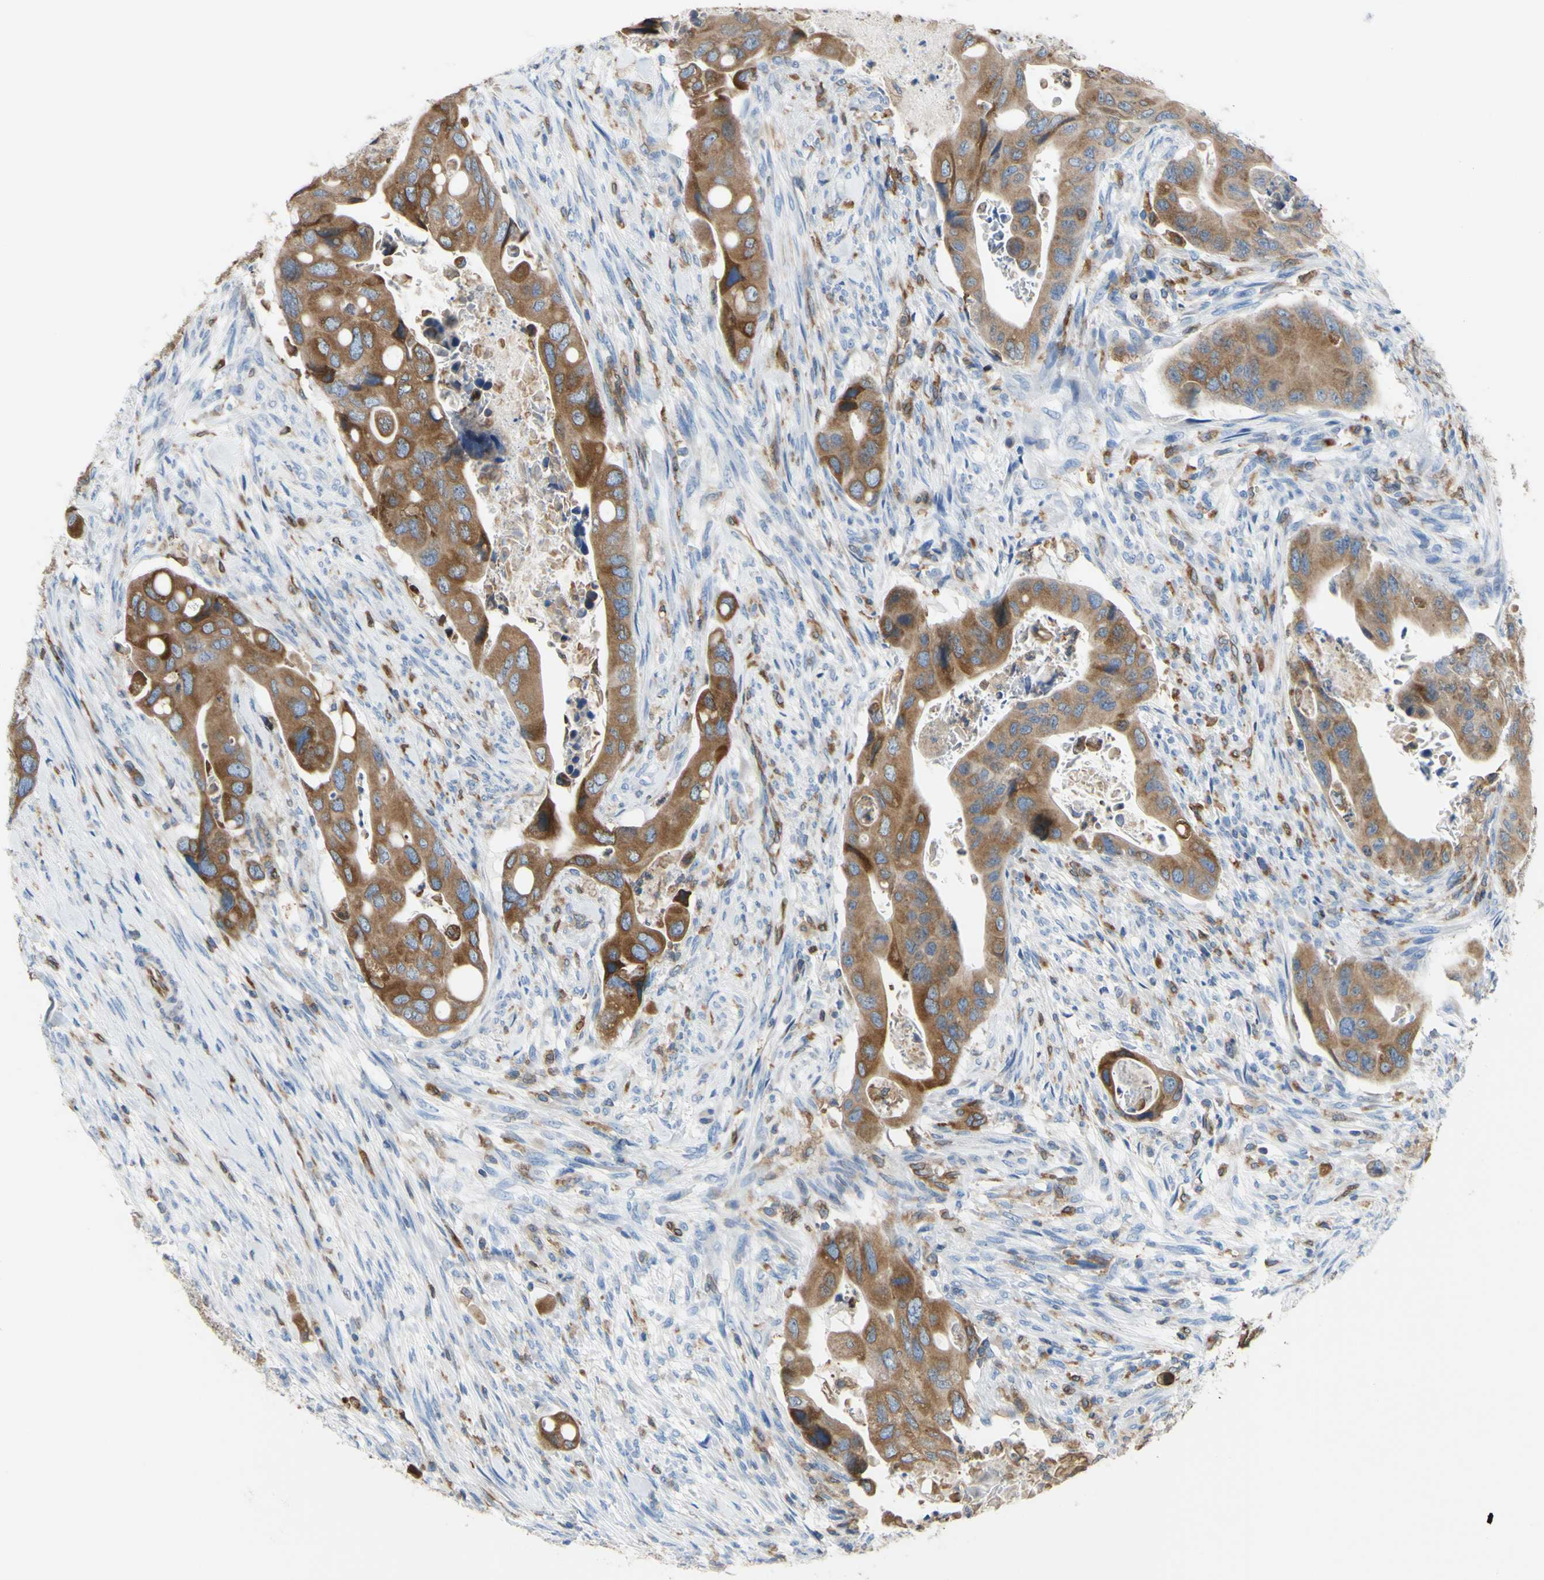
{"staining": {"intensity": "moderate", "quantity": ">75%", "location": "cytoplasmic/membranous"}, "tissue": "colorectal cancer", "cell_type": "Tumor cells", "image_type": "cancer", "snomed": [{"axis": "morphology", "description": "Adenocarcinoma, NOS"}, {"axis": "topography", "description": "Rectum"}], "caption": "Brown immunohistochemical staining in adenocarcinoma (colorectal) exhibits moderate cytoplasmic/membranous staining in approximately >75% of tumor cells.", "gene": "MGST2", "patient": {"sex": "female", "age": 57}}